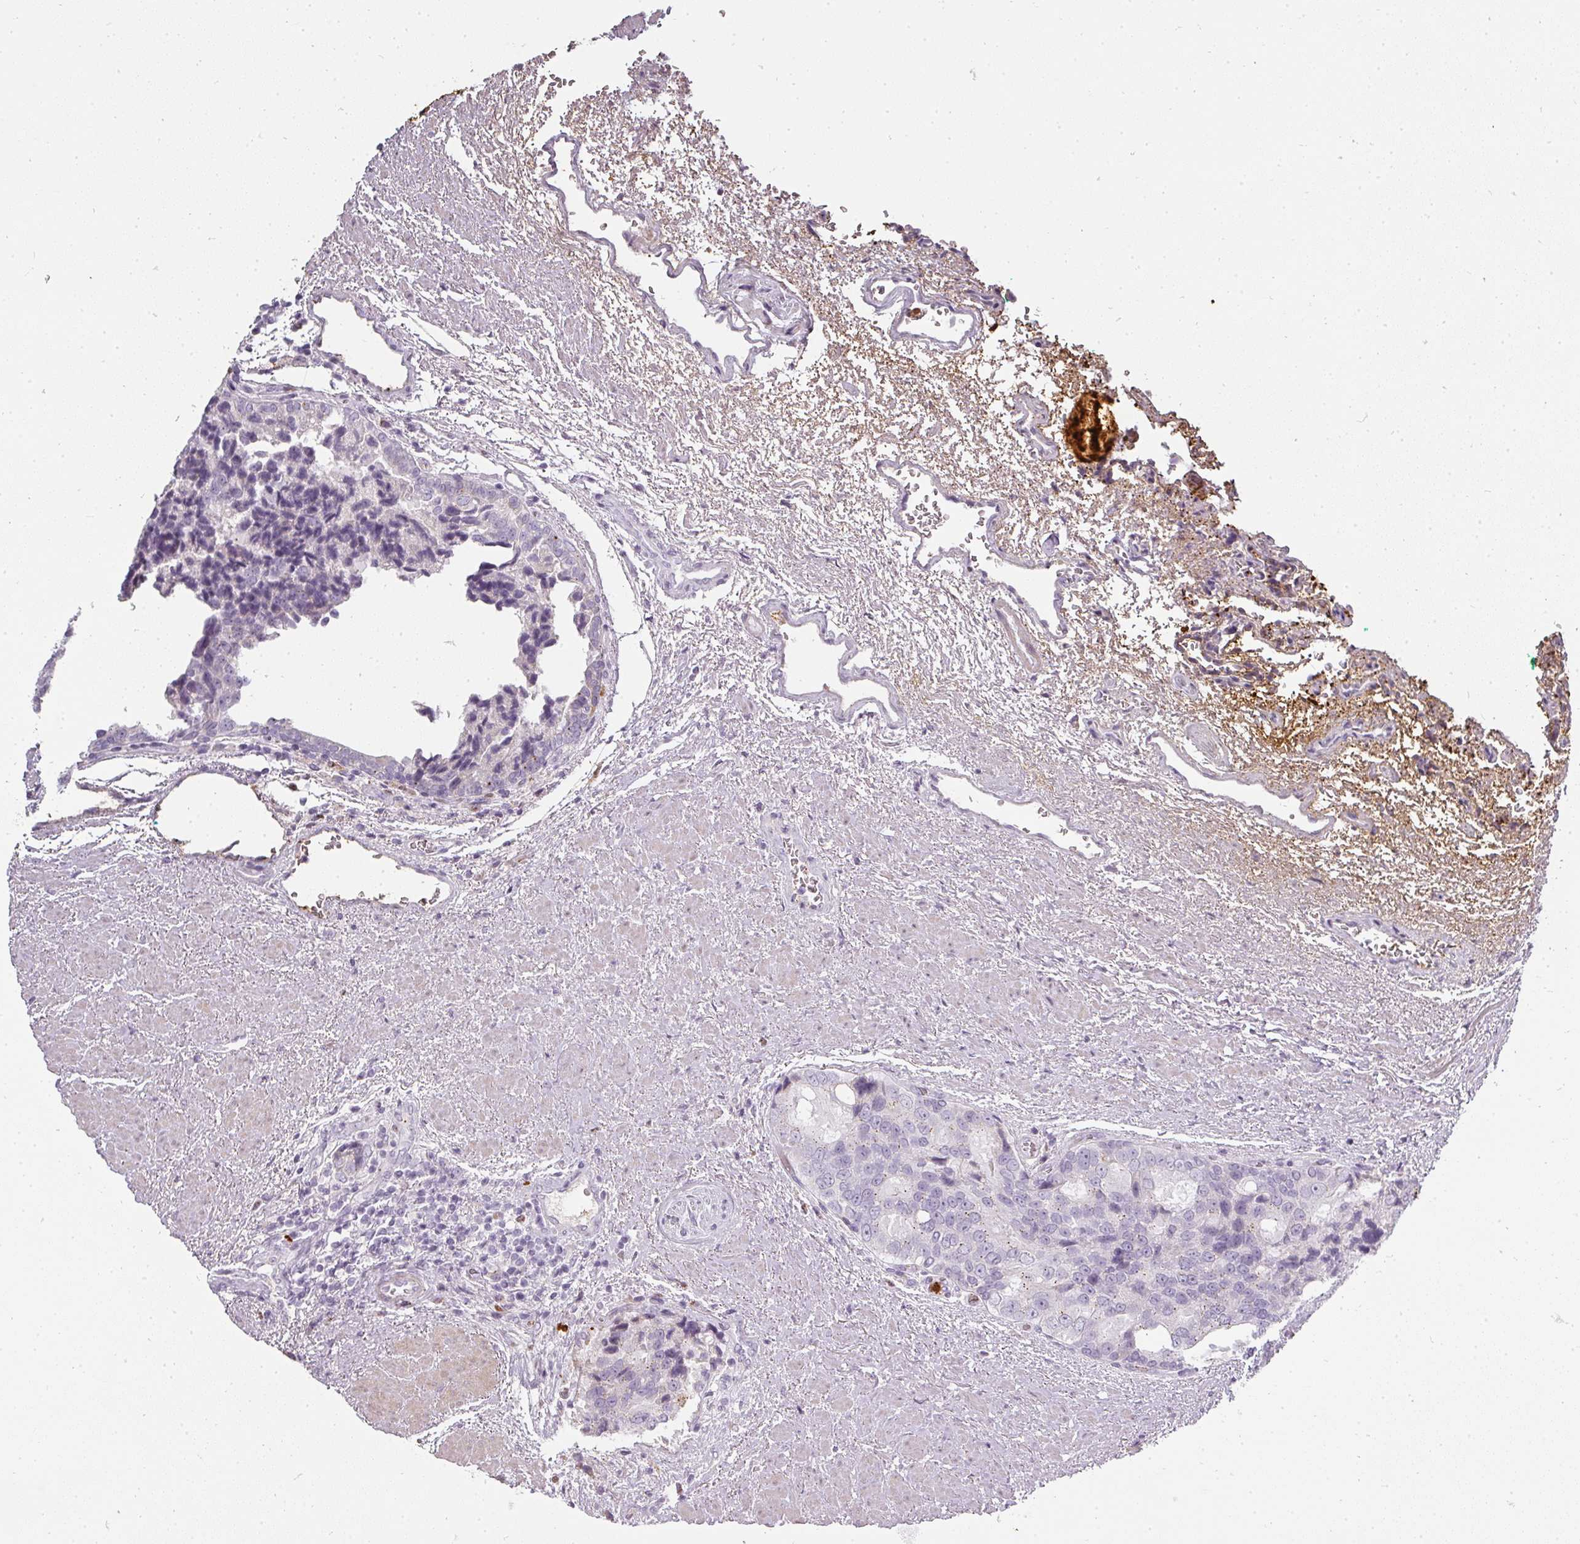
{"staining": {"intensity": "negative", "quantity": "none", "location": "none"}, "tissue": "prostate cancer", "cell_type": "Tumor cells", "image_type": "cancer", "snomed": [{"axis": "morphology", "description": "Adenocarcinoma, High grade"}, {"axis": "topography", "description": "Prostate"}], "caption": "Human high-grade adenocarcinoma (prostate) stained for a protein using immunohistochemistry (IHC) shows no staining in tumor cells.", "gene": "BIK", "patient": {"sex": "male", "age": 70}}